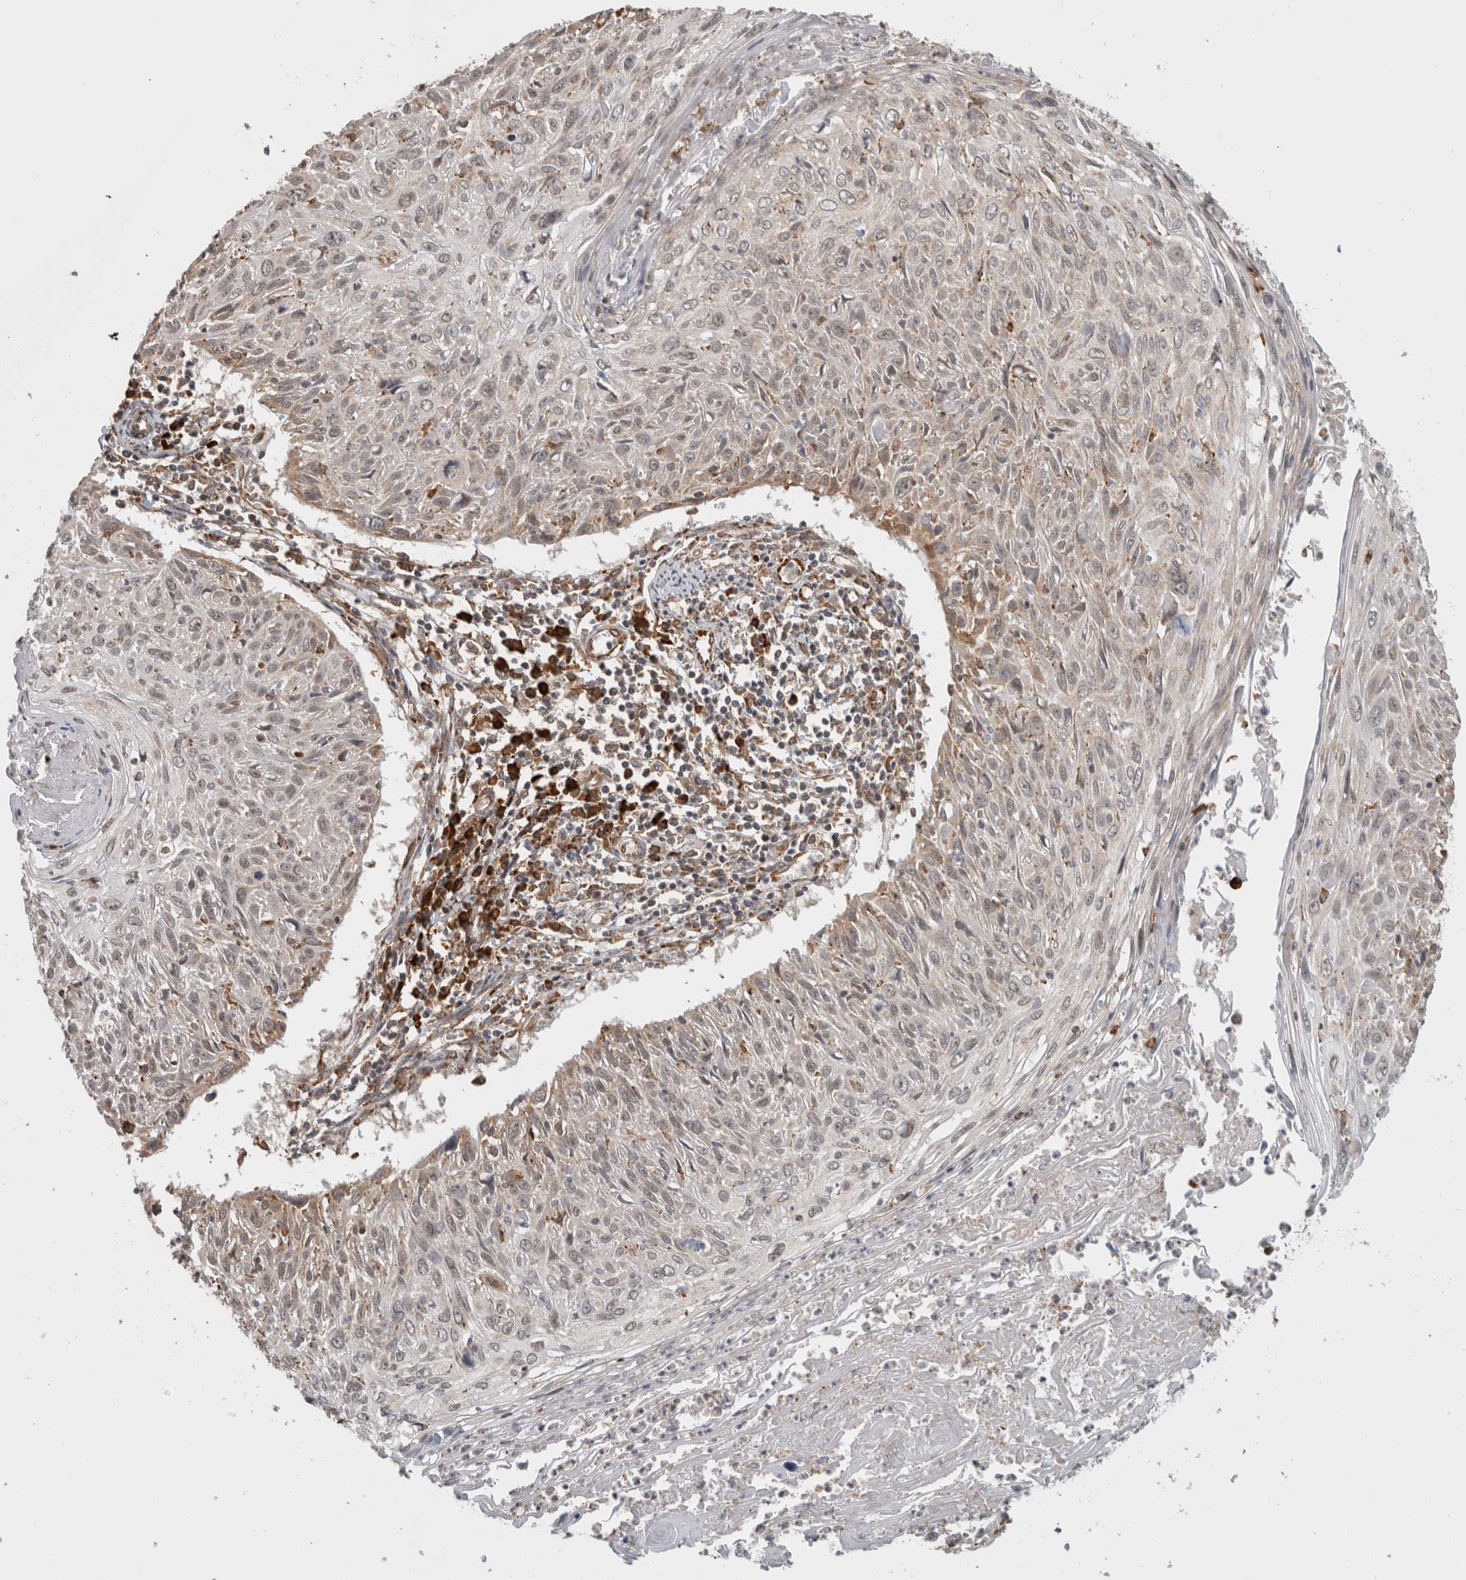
{"staining": {"intensity": "negative", "quantity": "none", "location": "none"}, "tissue": "cervical cancer", "cell_type": "Tumor cells", "image_type": "cancer", "snomed": [{"axis": "morphology", "description": "Squamous cell carcinoma, NOS"}, {"axis": "topography", "description": "Cervix"}], "caption": "Immunohistochemistry (IHC) histopathology image of neoplastic tissue: cervical cancer stained with DAB (3,3'-diaminobenzidine) reveals no significant protein expression in tumor cells. (Stains: DAB immunohistochemistry (IHC) with hematoxylin counter stain, Microscopy: brightfield microscopy at high magnification).", "gene": "MS4A7", "patient": {"sex": "female", "age": 51}}